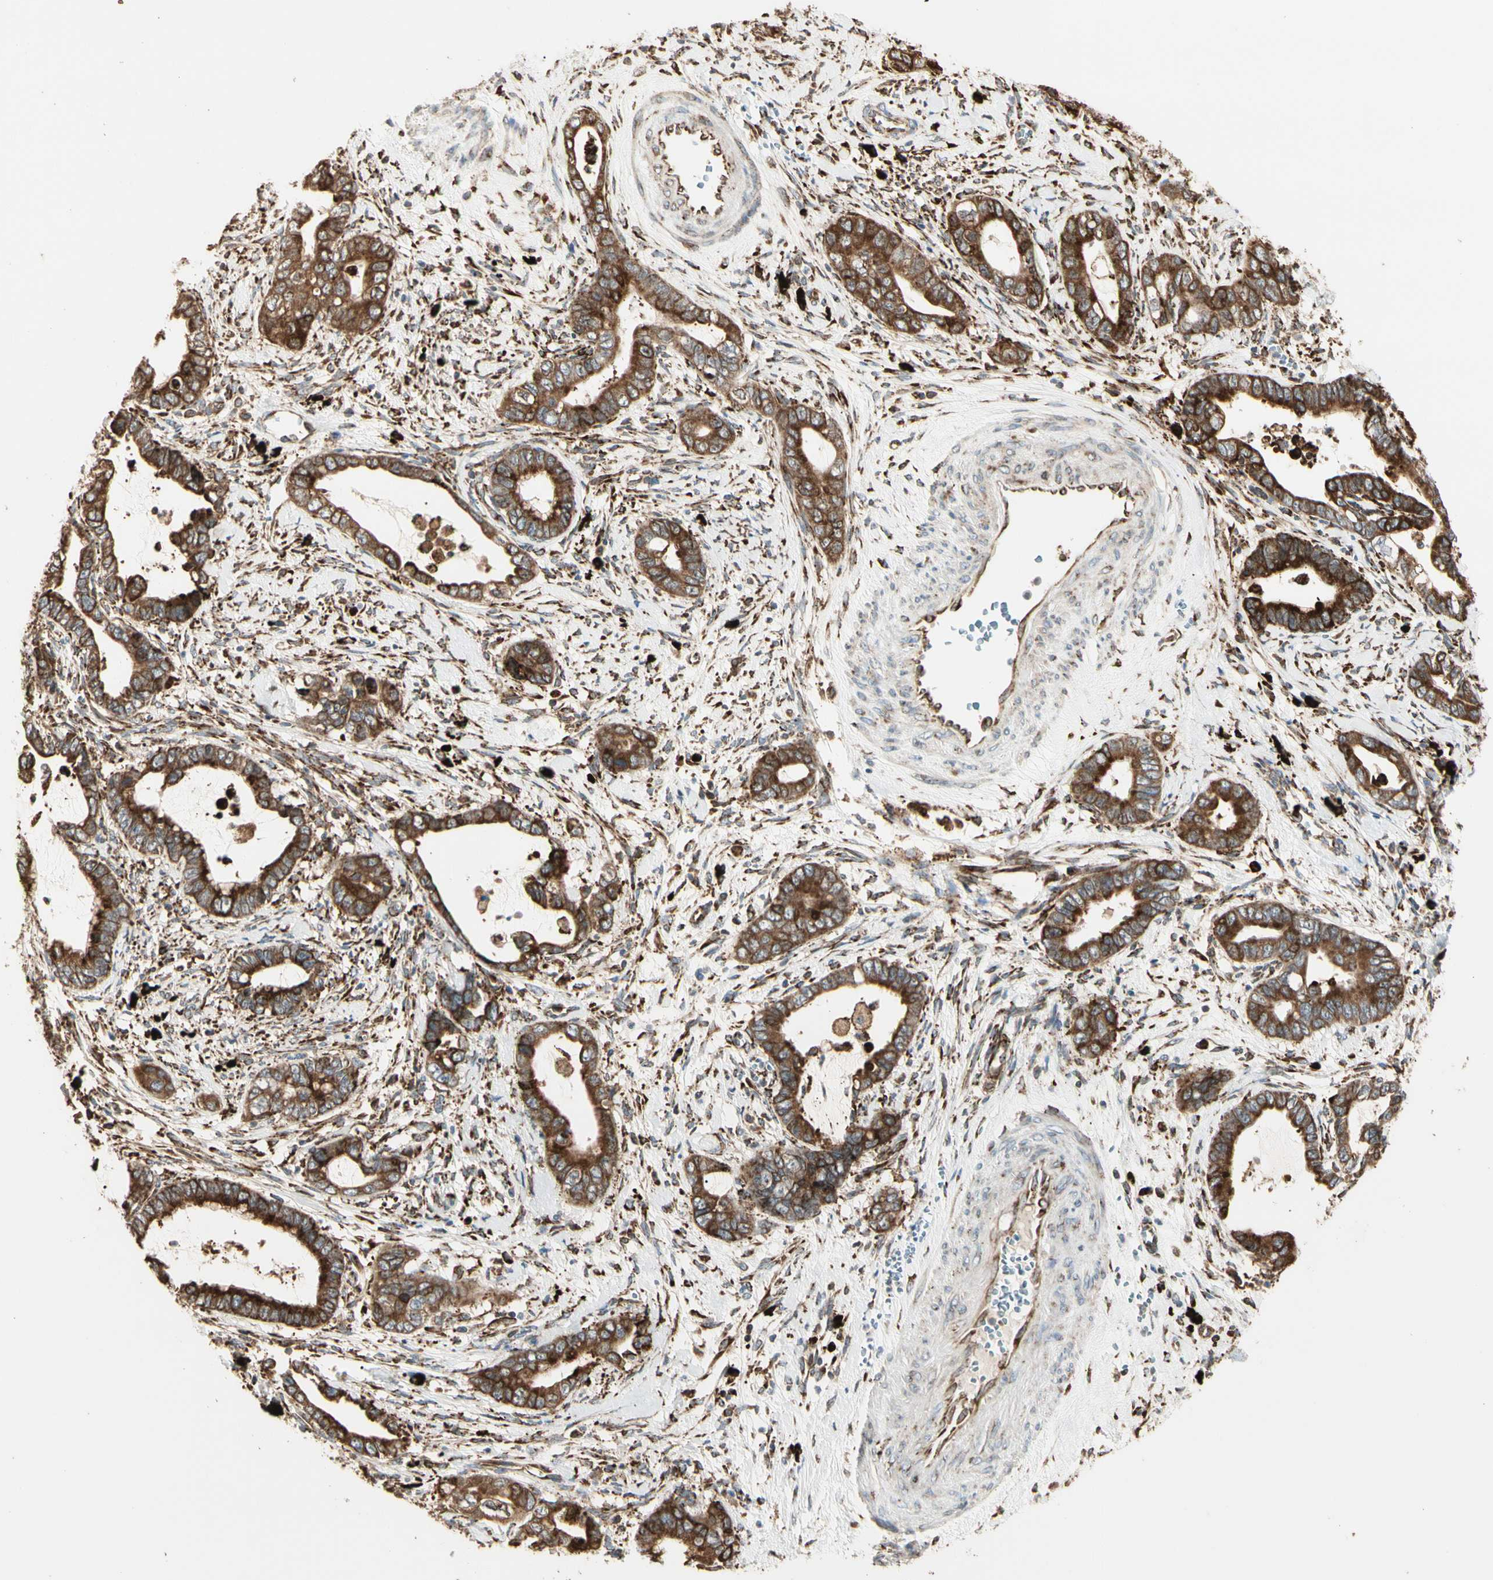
{"staining": {"intensity": "strong", "quantity": ">75%", "location": "cytoplasmic/membranous"}, "tissue": "cervical cancer", "cell_type": "Tumor cells", "image_type": "cancer", "snomed": [{"axis": "morphology", "description": "Adenocarcinoma, NOS"}, {"axis": "topography", "description": "Cervix"}], "caption": "Immunohistochemistry (IHC) of human cervical adenocarcinoma reveals high levels of strong cytoplasmic/membranous positivity in approximately >75% of tumor cells. (Stains: DAB in brown, nuclei in blue, Microscopy: brightfield microscopy at high magnification).", "gene": "HSP90B1", "patient": {"sex": "female", "age": 44}}